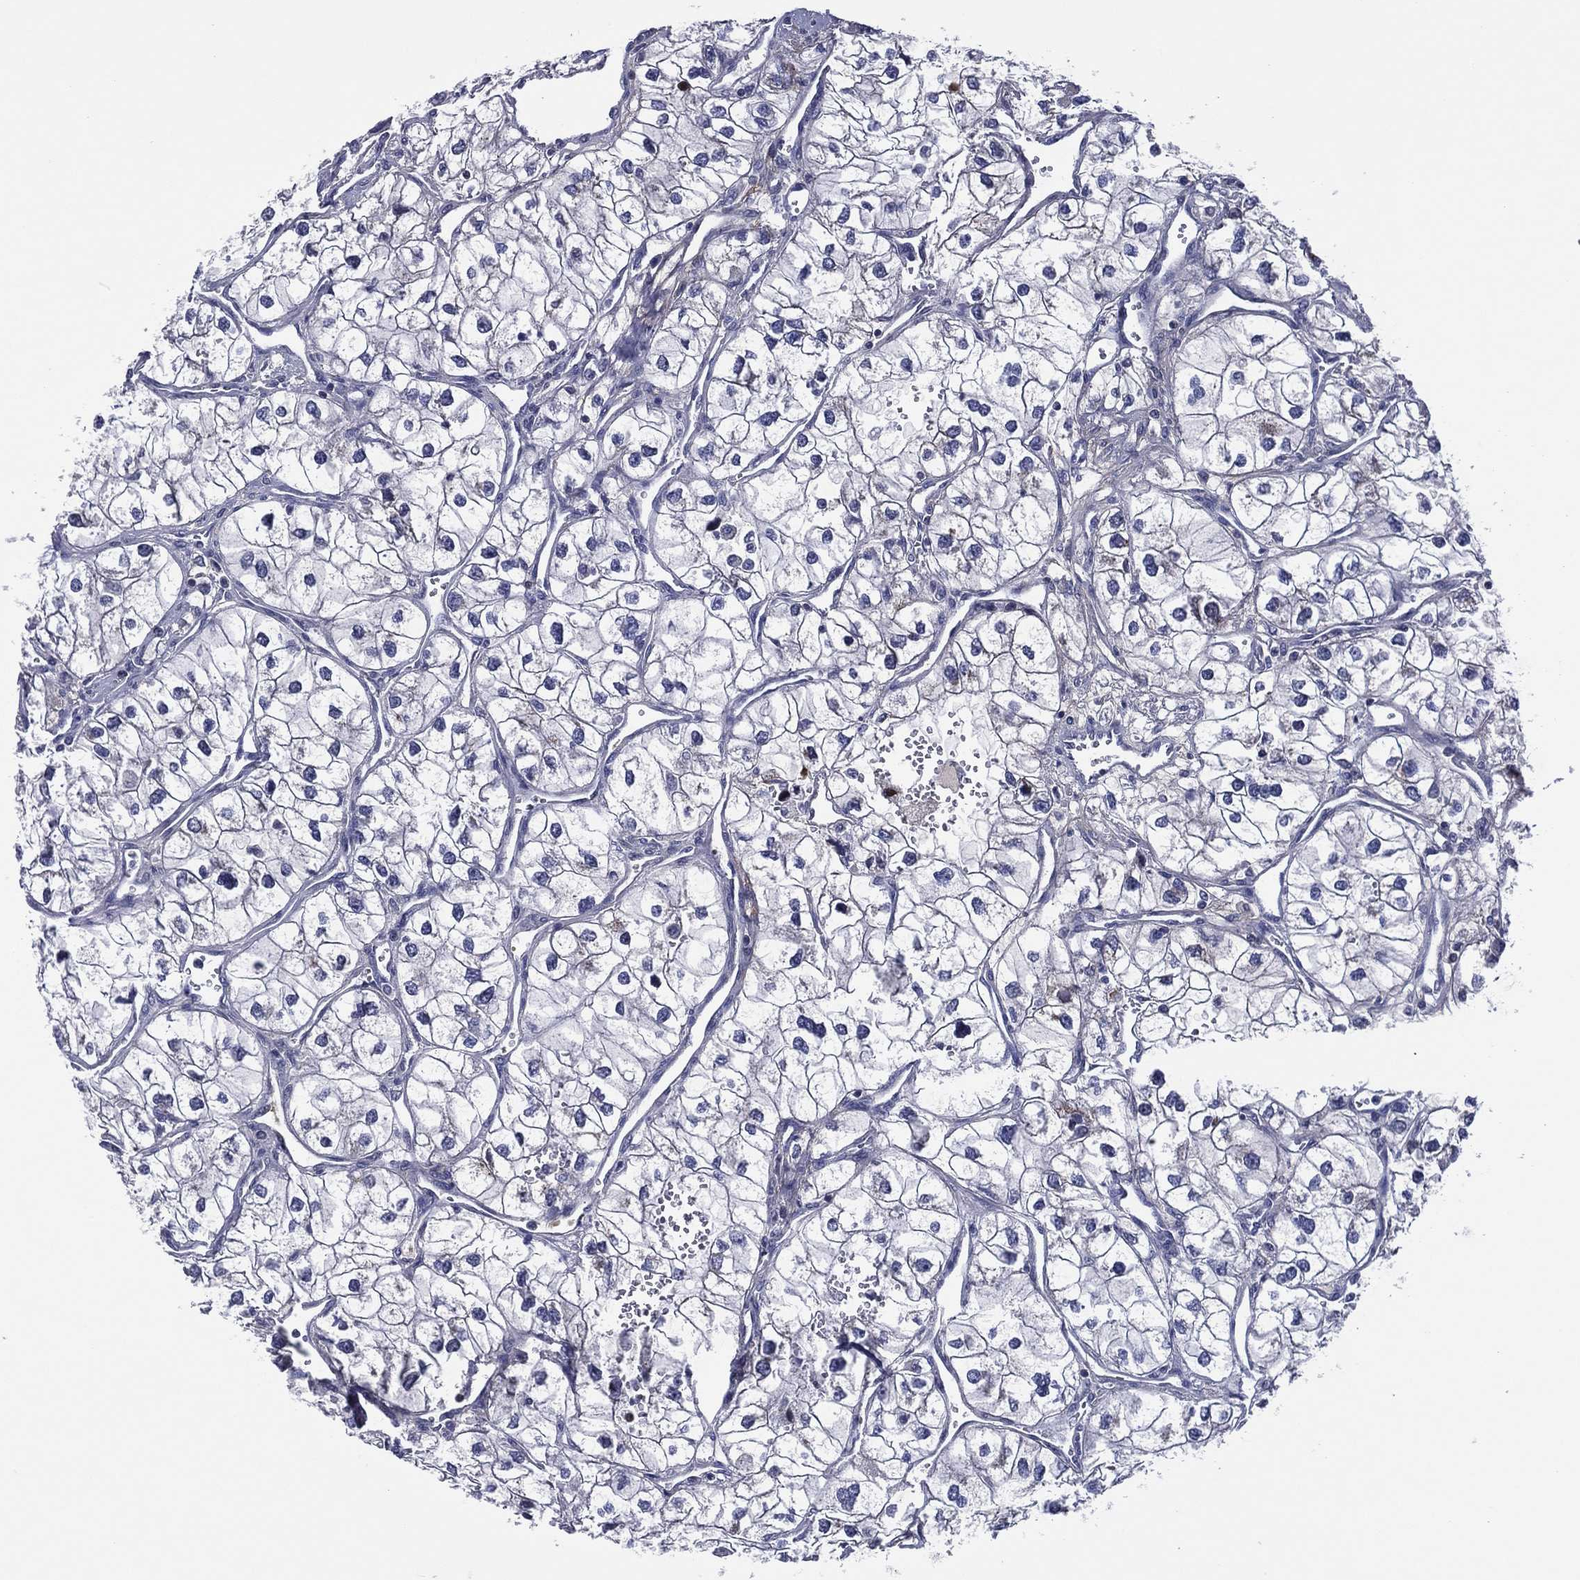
{"staining": {"intensity": "negative", "quantity": "none", "location": "none"}, "tissue": "renal cancer", "cell_type": "Tumor cells", "image_type": "cancer", "snomed": [{"axis": "morphology", "description": "Adenocarcinoma, NOS"}, {"axis": "topography", "description": "Kidney"}], "caption": "This photomicrograph is of renal cancer (adenocarcinoma) stained with IHC to label a protein in brown with the nuclei are counter-stained blue. There is no positivity in tumor cells.", "gene": "TRIM31", "patient": {"sex": "male", "age": 59}}